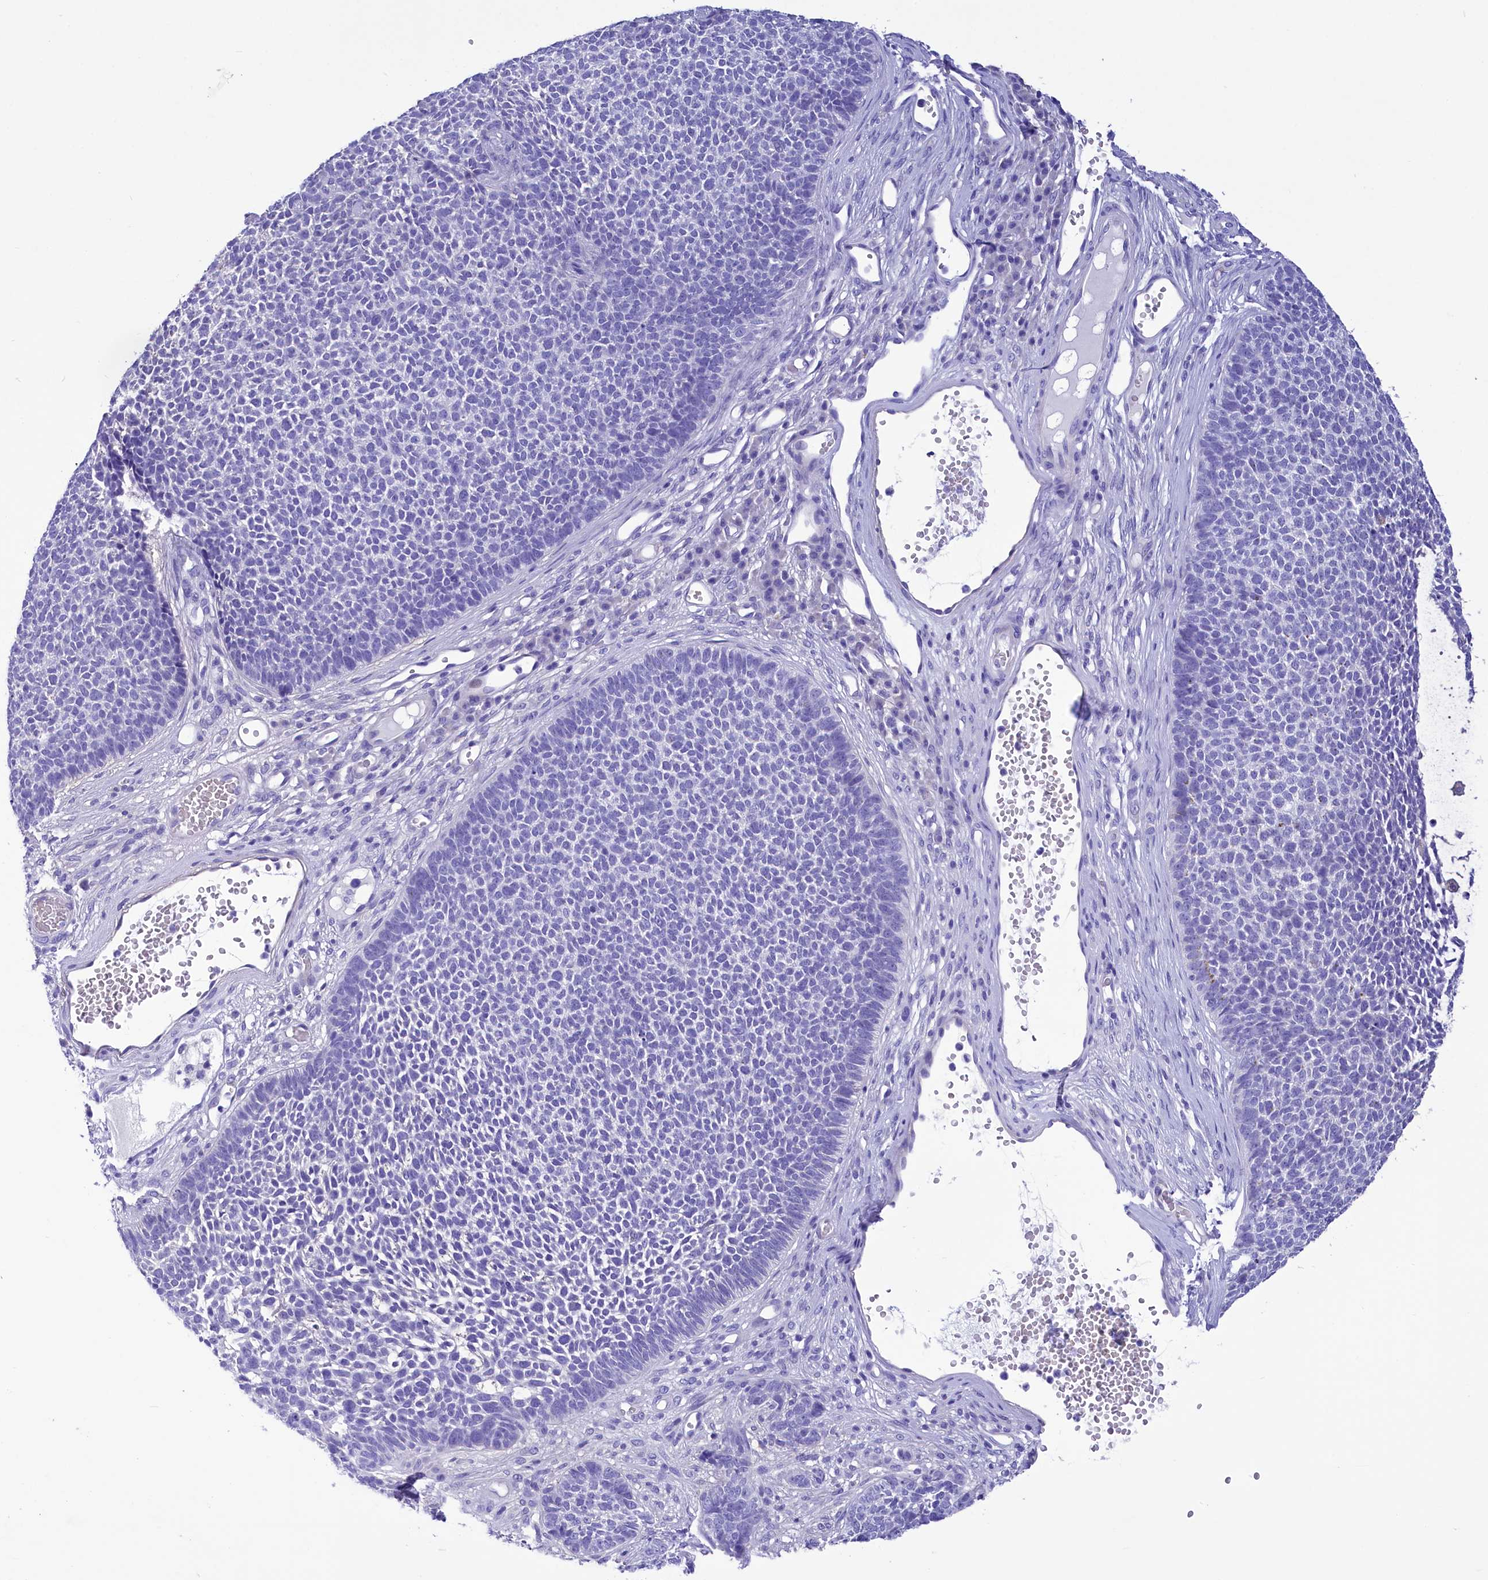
{"staining": {"intensity": "negative", "quantity": "none", "location": "none"}, "tissue": "skin cancer", "cell_type": "Tumor cells", "image_type": "cancer", "snomed": [{"axis": "morphology", "description": "Basal cell carcinoma"}, {"axis": "topography", "description": "Skin"}], "caption": "This is a histopathology image of IHC staining of skin cancer, which shows no staining in tumor cells.", "gene": "TTC36", "patient": {"sex": "female", "age": 84}}